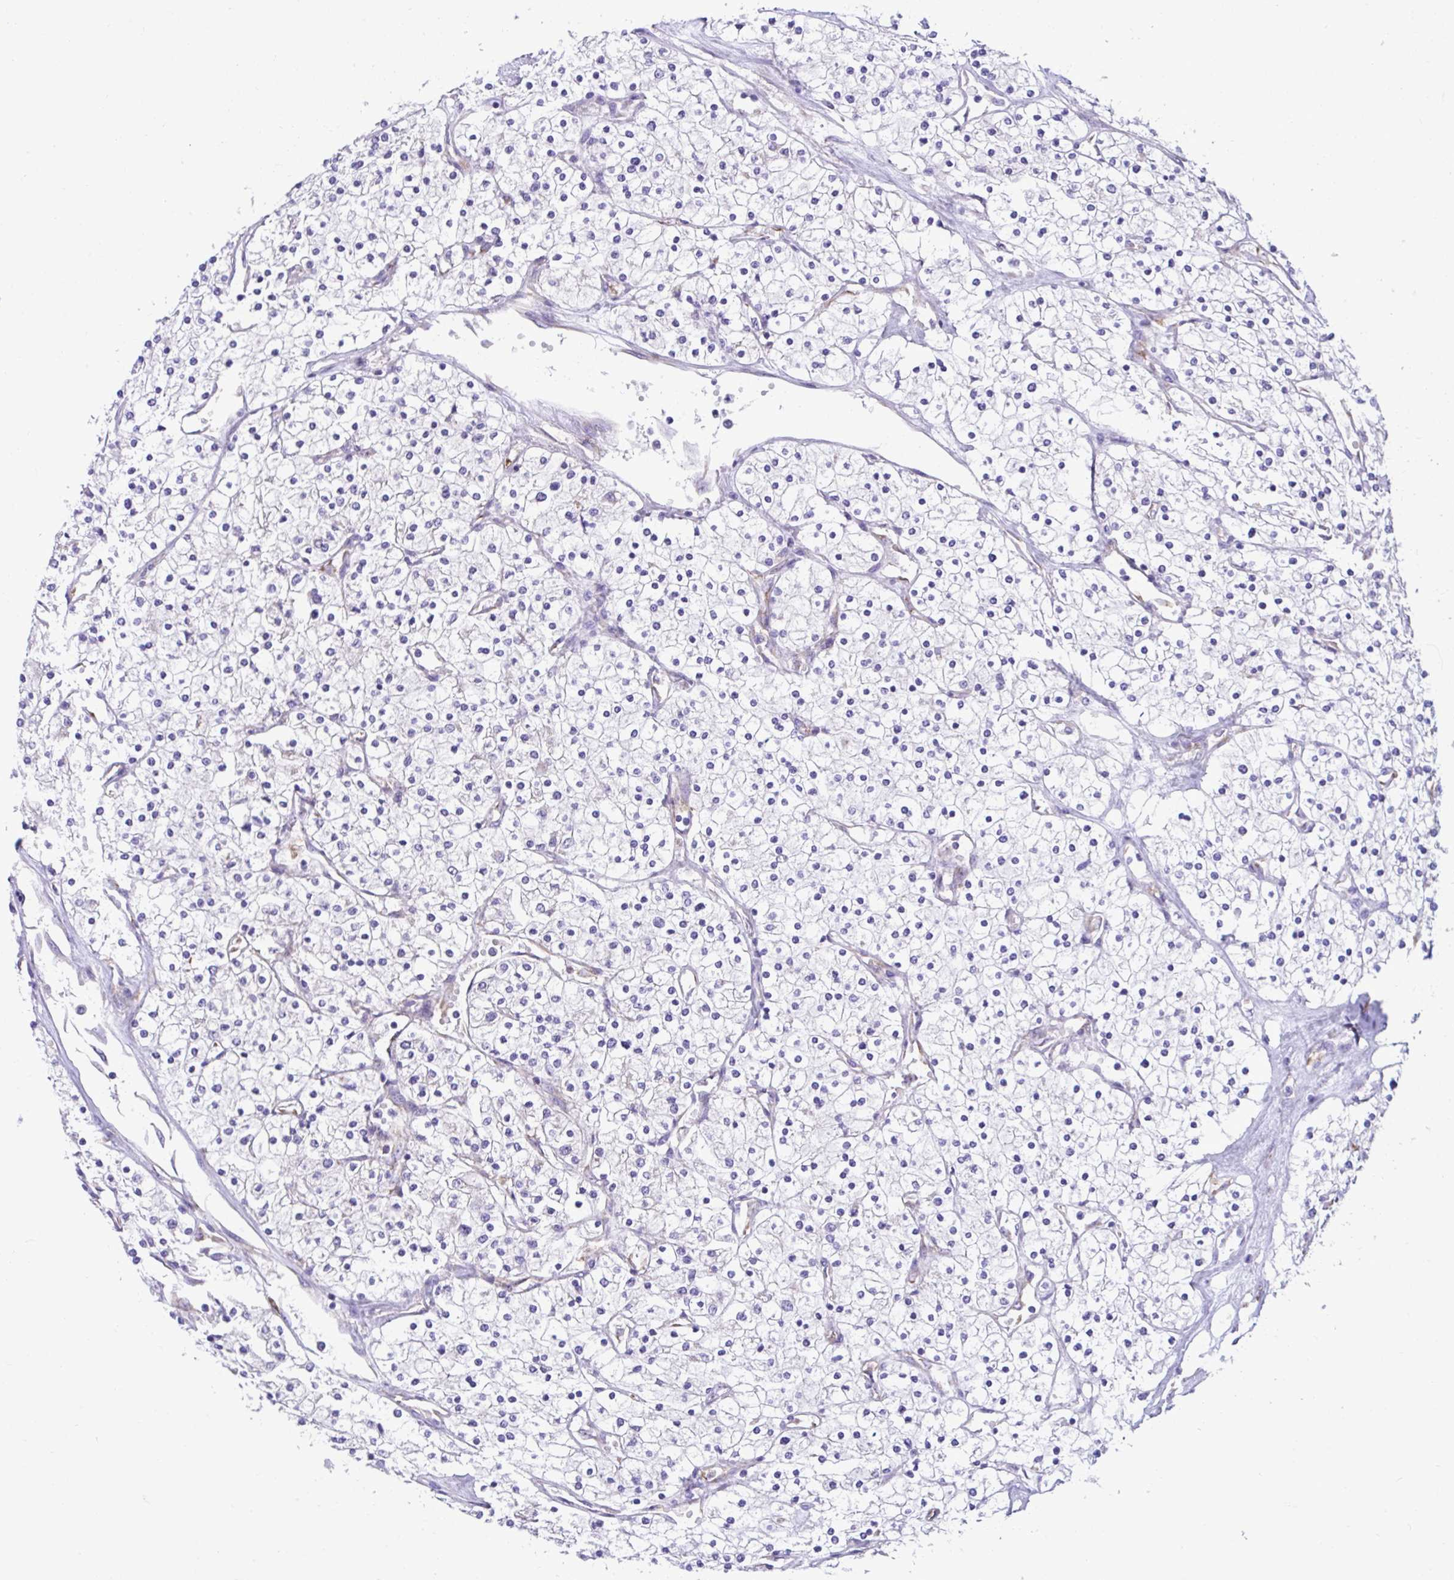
{"staining": {"intensity": "negative", "quantity": "none", "location": "none"}, "tissue": "renal cancer", "cell_type": "Tumor cells", "image_type": "cancer", "snomed": [{"axis": "morphology", "description": "Adenocarcinoma, NOS"}, {"axis": "topography", "description": "Kidney"}], "caption": "Renal cancer (adenocarcinoma) was stained to show a protein in brown. There is no significant positivity in tumor cells.", "gene": "RPL7", "patient": {"sex": "male", "age": 80}}